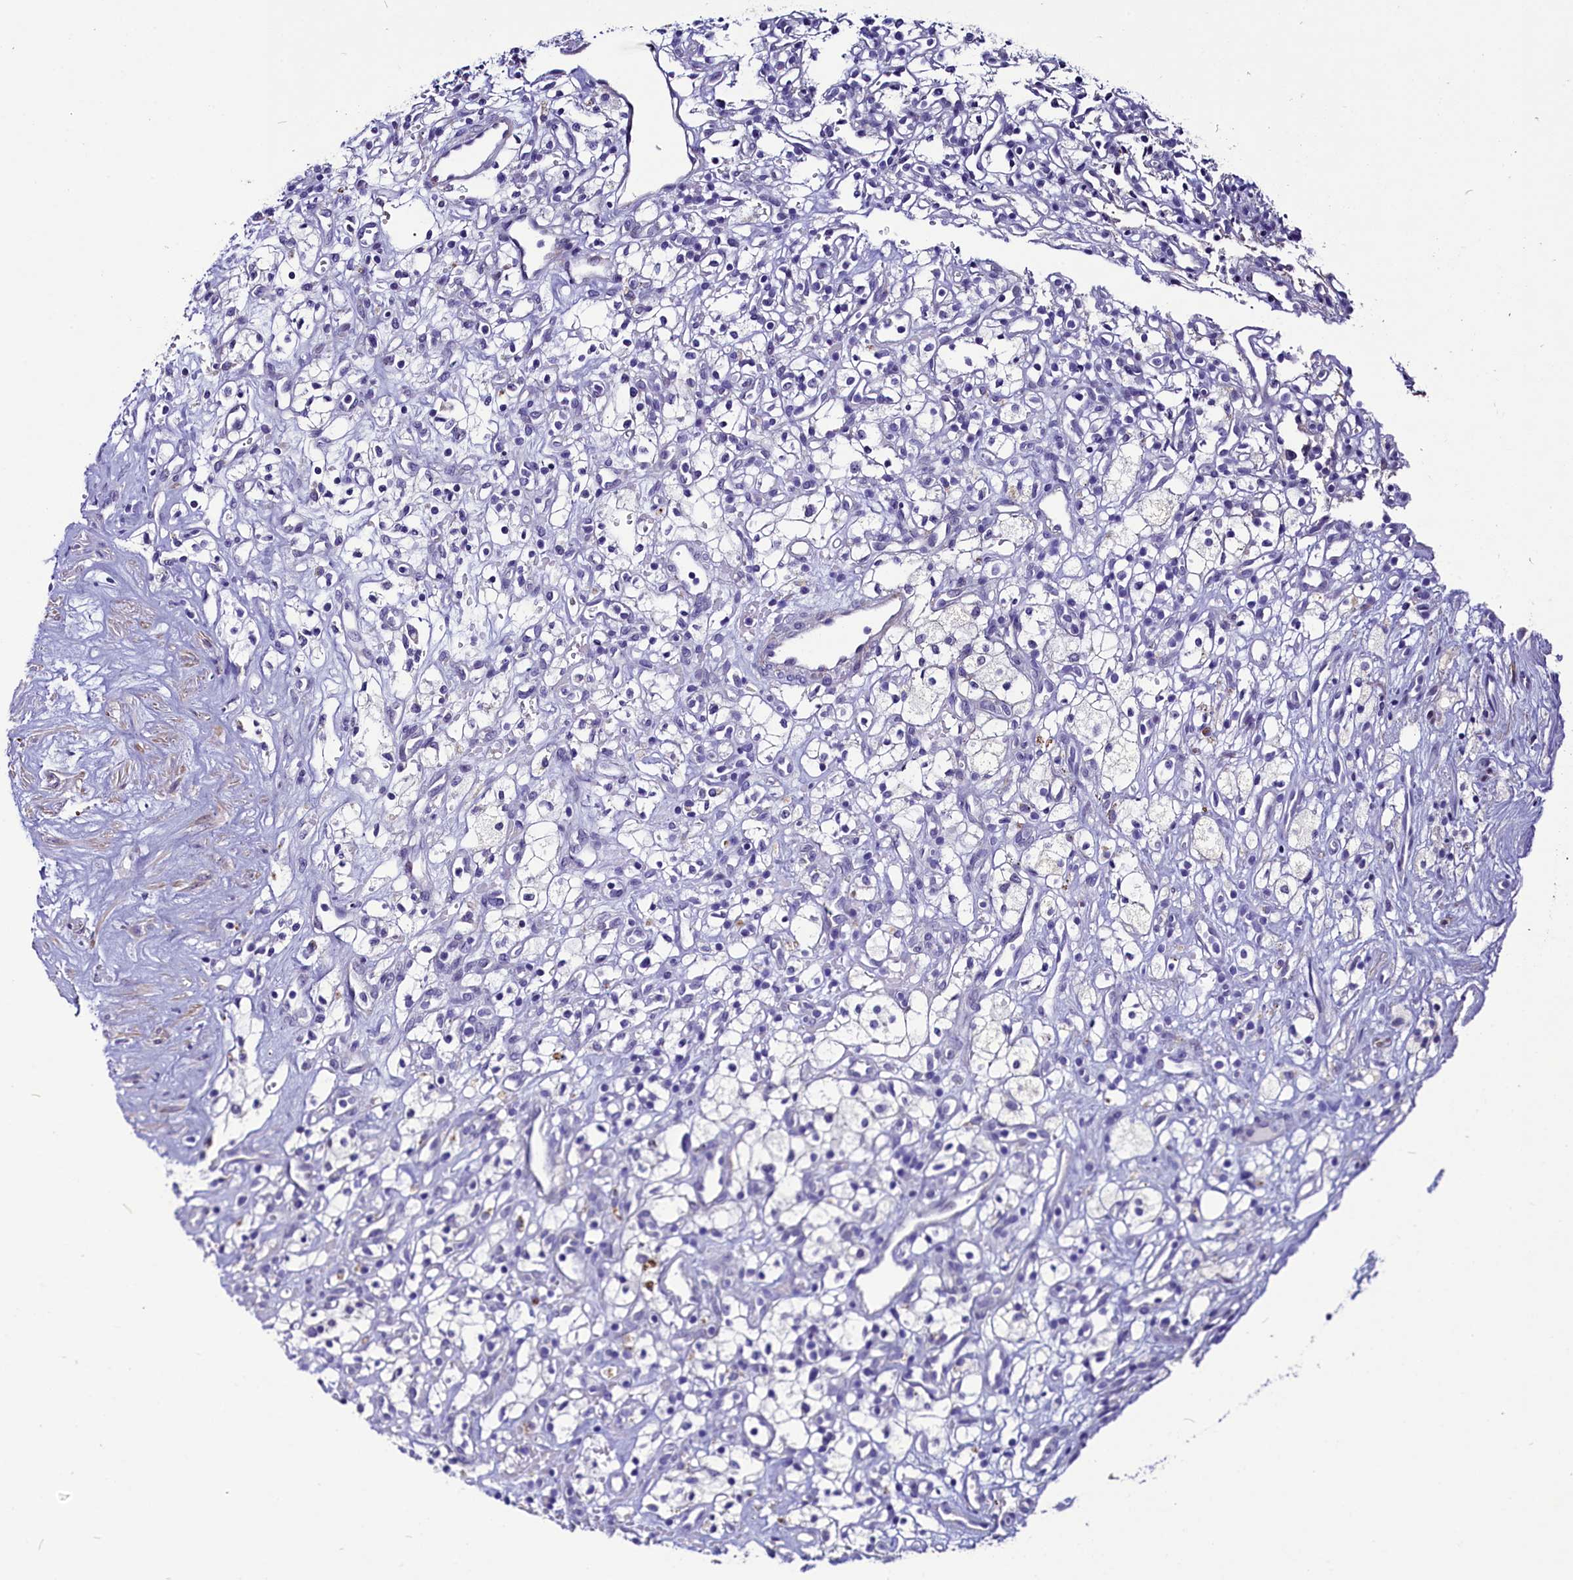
{"staining": {"intensity": "negative", "quantity": "none", "location": "none"}, "tissue": "renal cancer", "cell_type": "Tumor cells", "image_type": "cancer", "snomed": [{"axis": "morphology", "description": "Adenocarcinoma, NOS"}, {"axis": "topography", "description": "Kidney"}], "caption": "IHC of human adenocarcinoma (renal) shows no positivity in tumor cells.", "gene": "SCD5", "patient": {"sex": "male", "age": 59}}